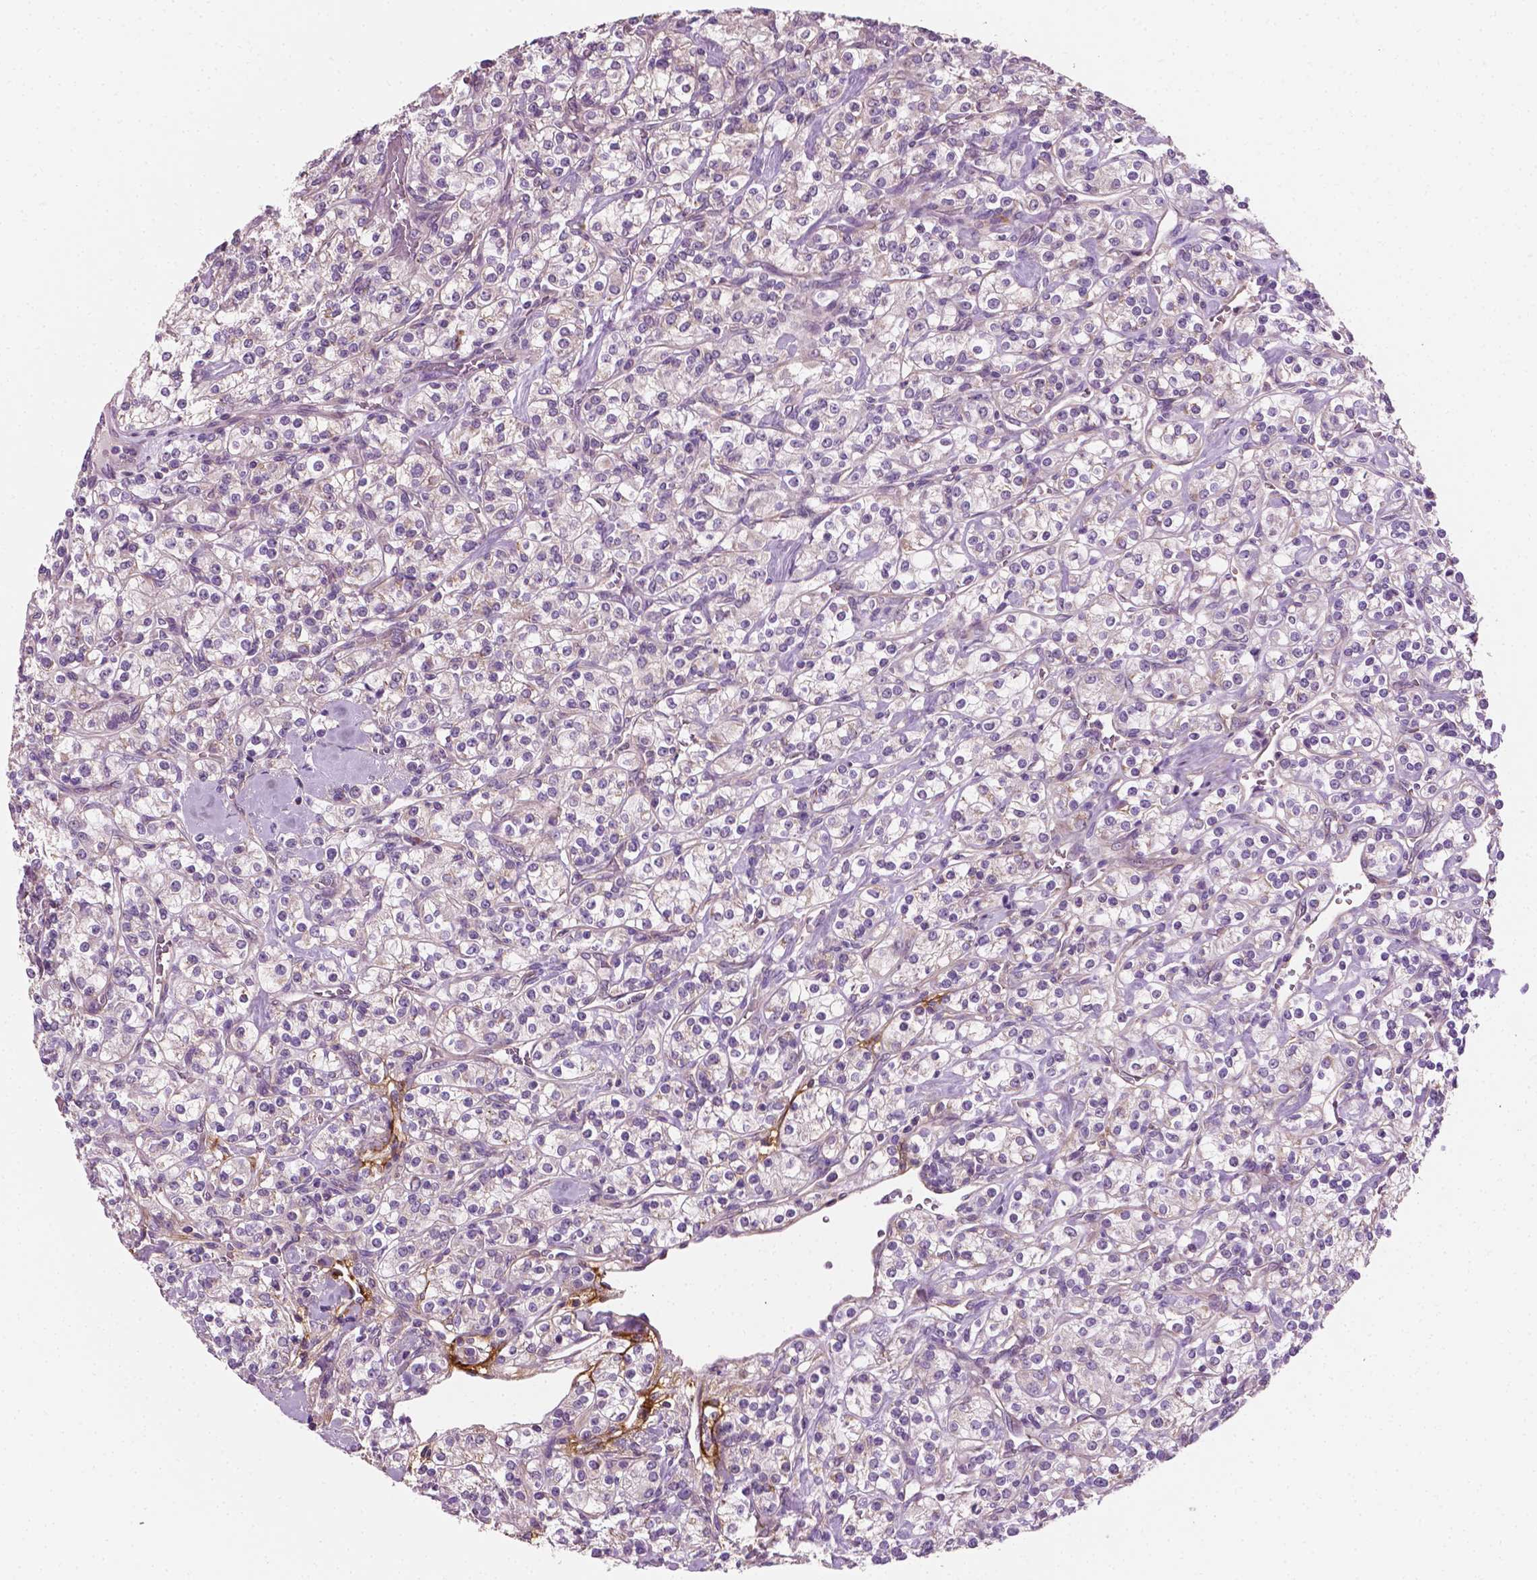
{"staining": {"intensity": "negative", "quantity": "none", "location": "none"}, "tissue": "renal cancer", "cell_type": "Tumor cells", "image_type": "cancer", "snomed": [{"axis": "morphology", "description": "Adenocarcinoma, NOS"}, {"axis": "topography", "description": "Kidney"}], "caption": "DAB (3,3'-diaminobenzidine) immunohistochemical staining of human renal adenocarcinoma displays no significant expression in tumor cells.", "gene": "PTX3", "patient": {"sex": "male", "age": 77}}